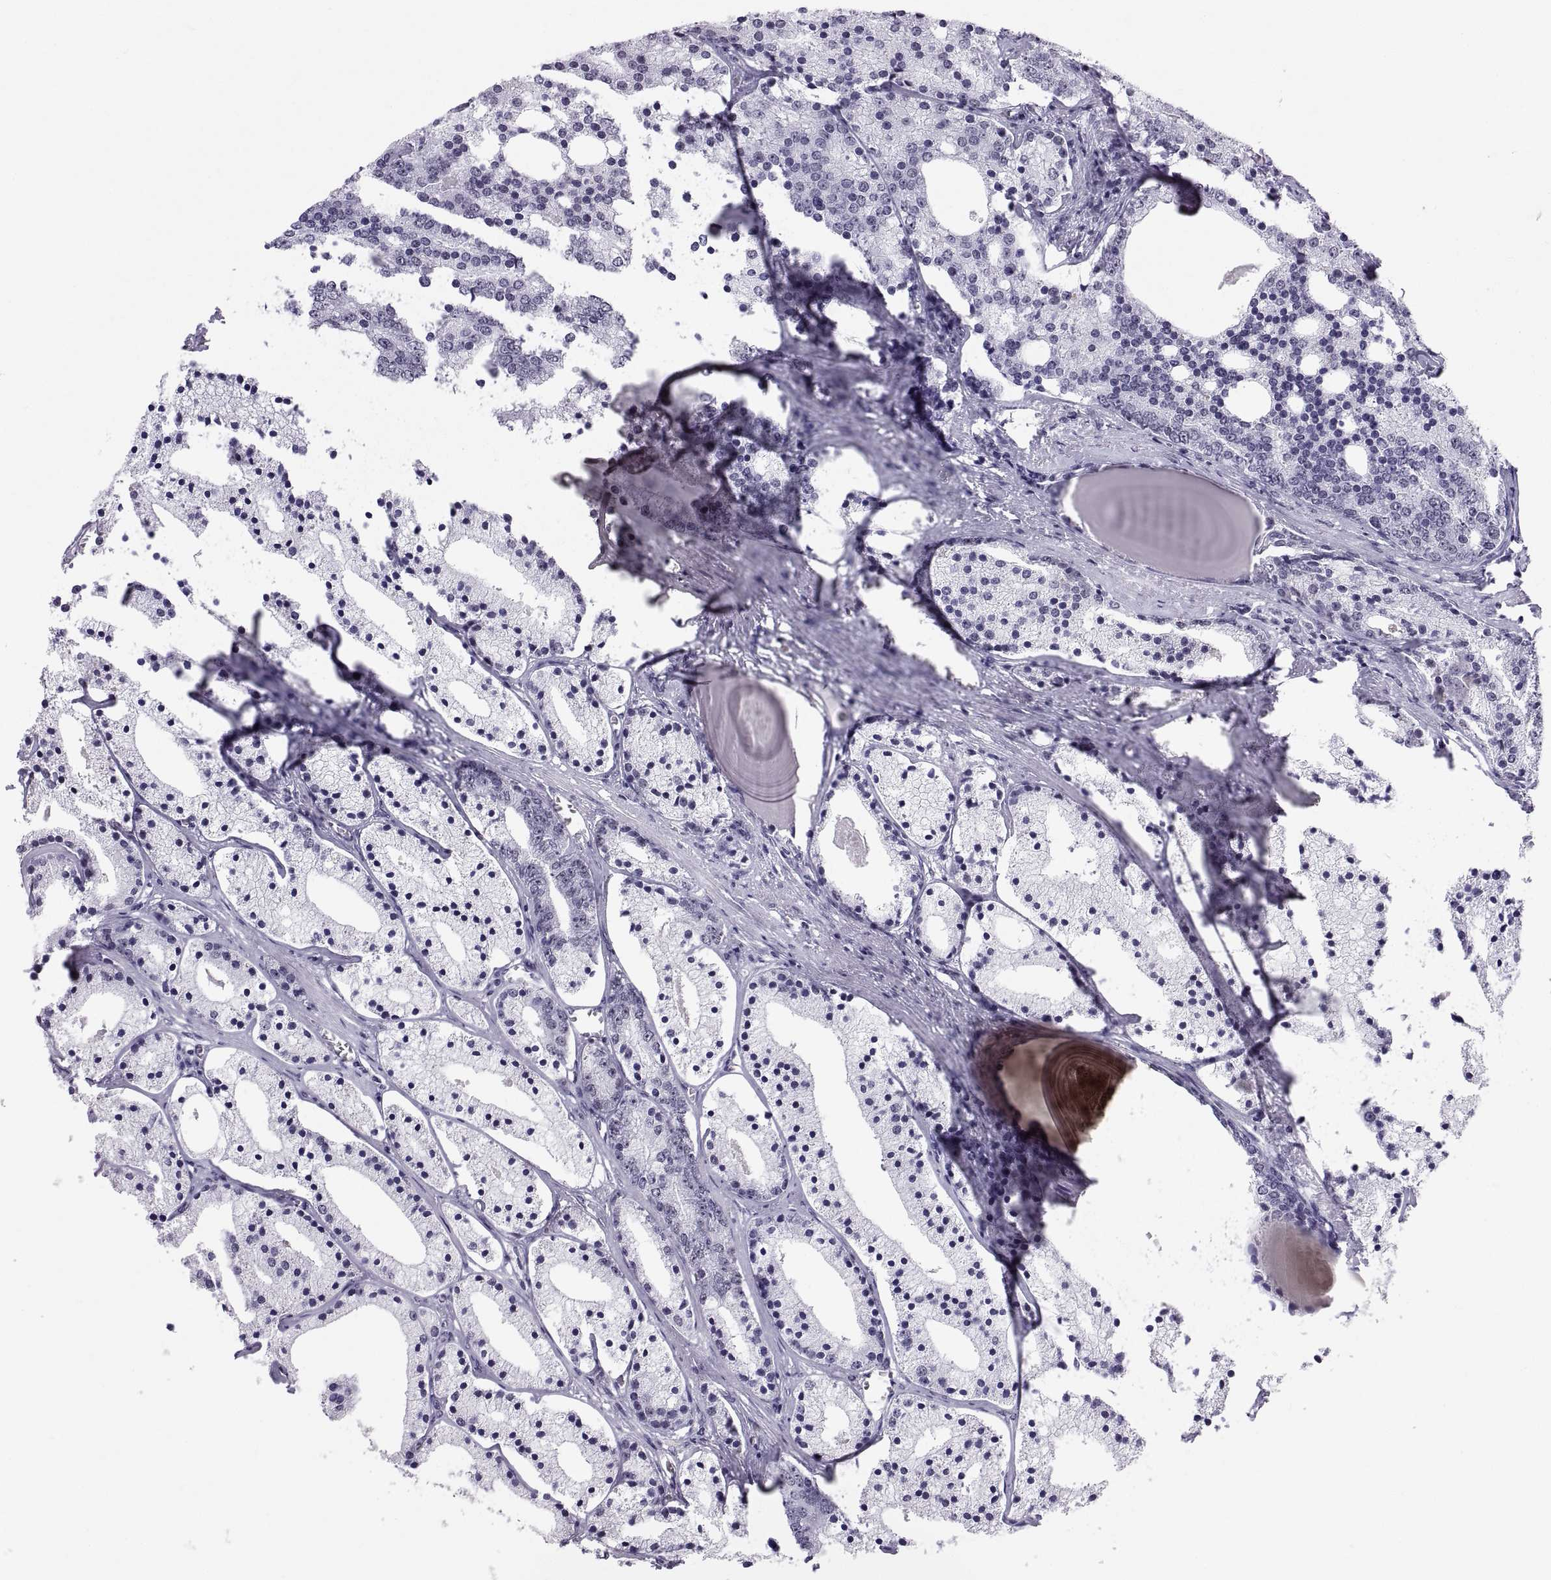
{"staining": {"intensity": "negative", "quantity": "none", "location": "none"}, "tissue": "prostate cancer", "cell_type": "Tumor cells", "image_type": "cancer", "snomed": [{"axis": "morphology", "description": "Adenocarcinoma, NOS"}, {"axis": "topography", "description": "Prostate"}], "caption": "Protein analysis of prostate cancer exhibits no significant staining in tumor cells. (Brightfield microscopy of DAB (3,3'-diaminobenzidine) immunohistochemistry (IHC) at high magnification).", "gene": "NEUROD6", "patient": {"sex": "male", "age": 69}}